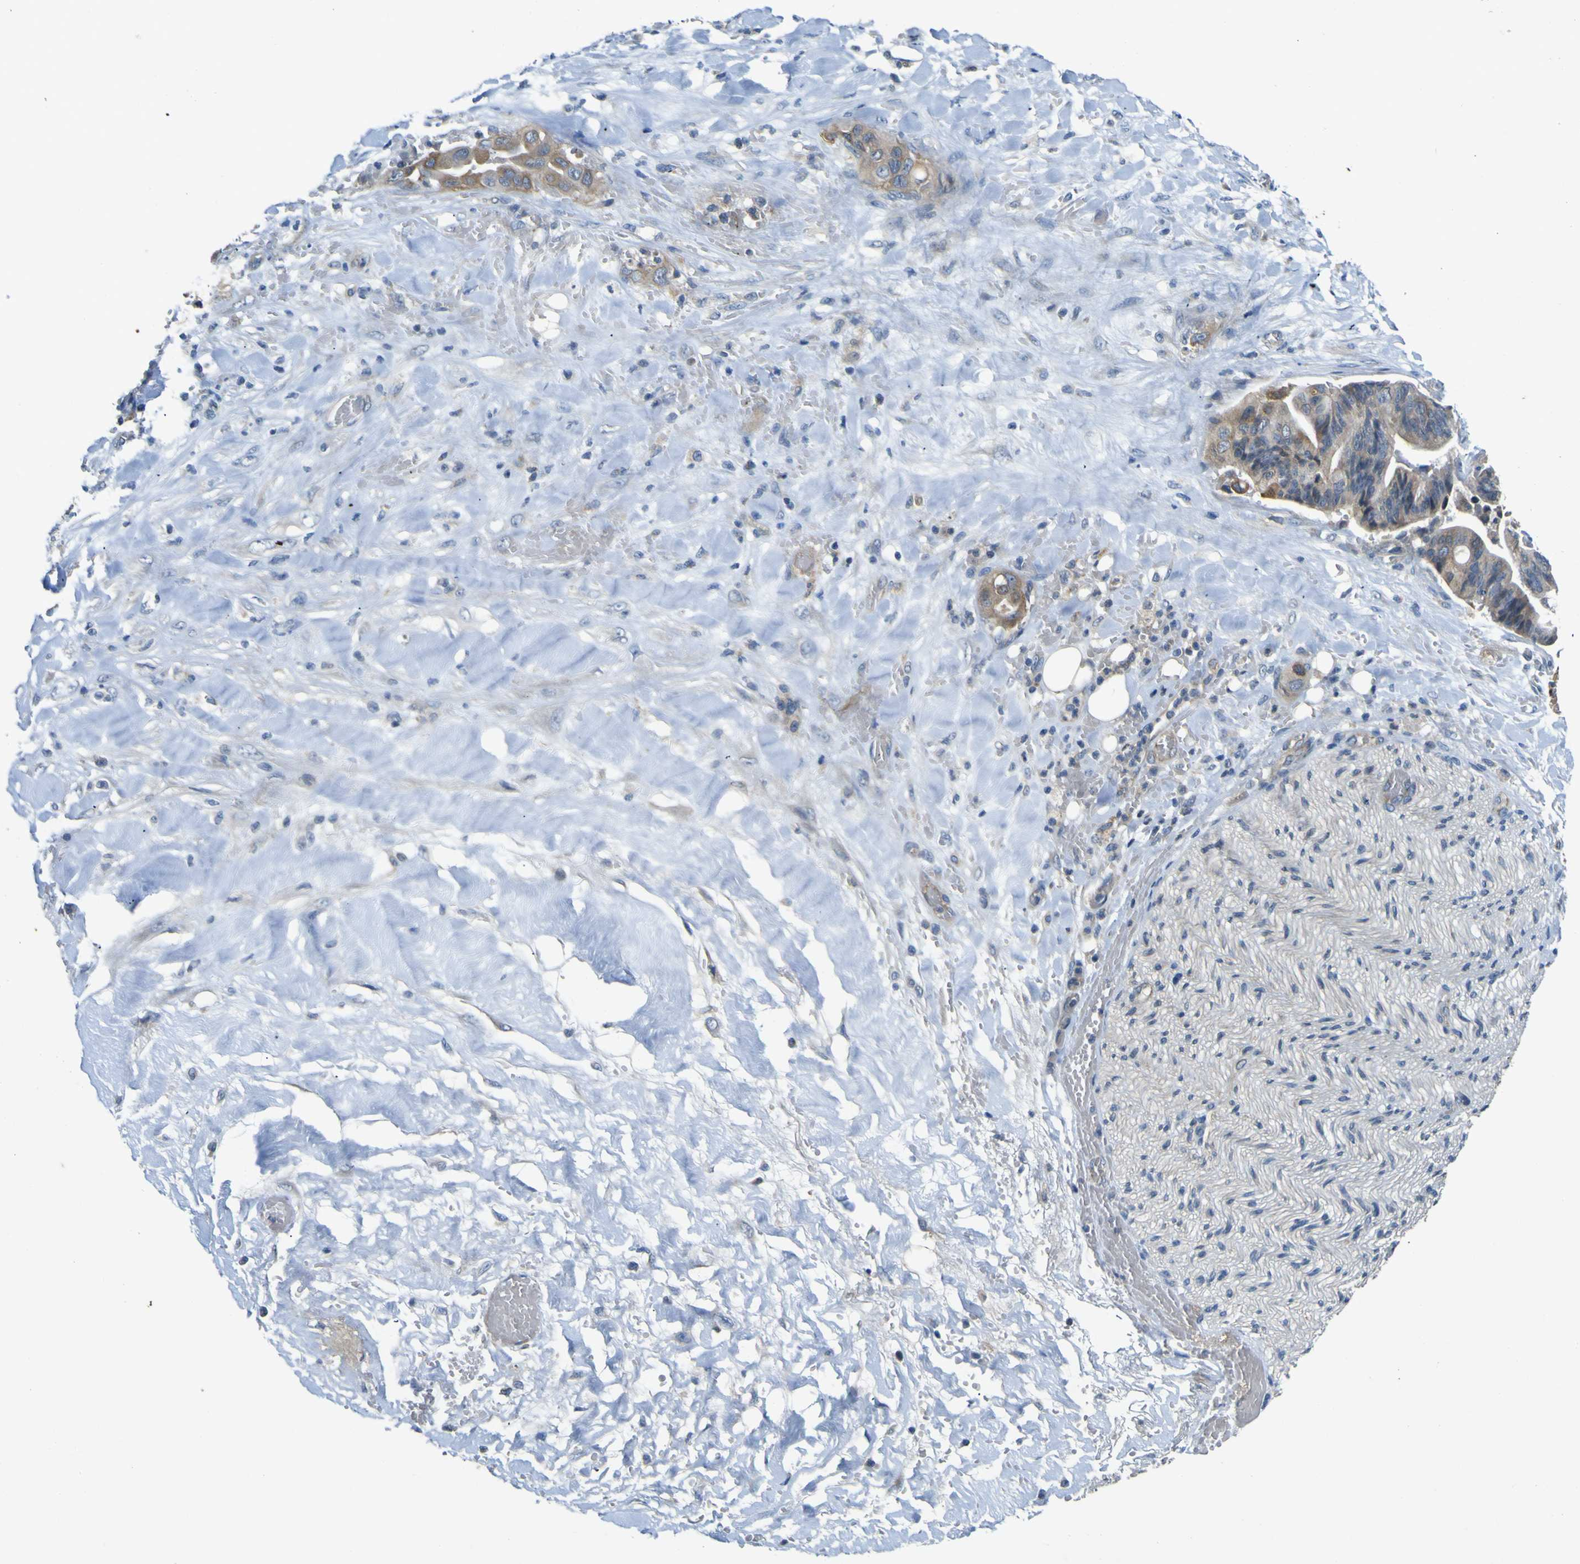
{"staining": {"intensity": "weak", "quantity": ">75%", "location": "cytoplasmic/membranous"}, "tissue": "liver cancer", "cell_type": "Tumor cells", "image_type": "cancer", "snomed": [{"axis": "morphology", "description": "Cholangiocarcinoma"}, {"axis": "topography", "description": "Liver"}], "caption": "Liver cancer (cholangiocarcinoma) stained for a protein (brown) shows weak cytoplasmic/membranous positive positivity in about >75% of tumor cells.", "gene": "LDLR", "patient": {"sex": "female", "age": 61}}